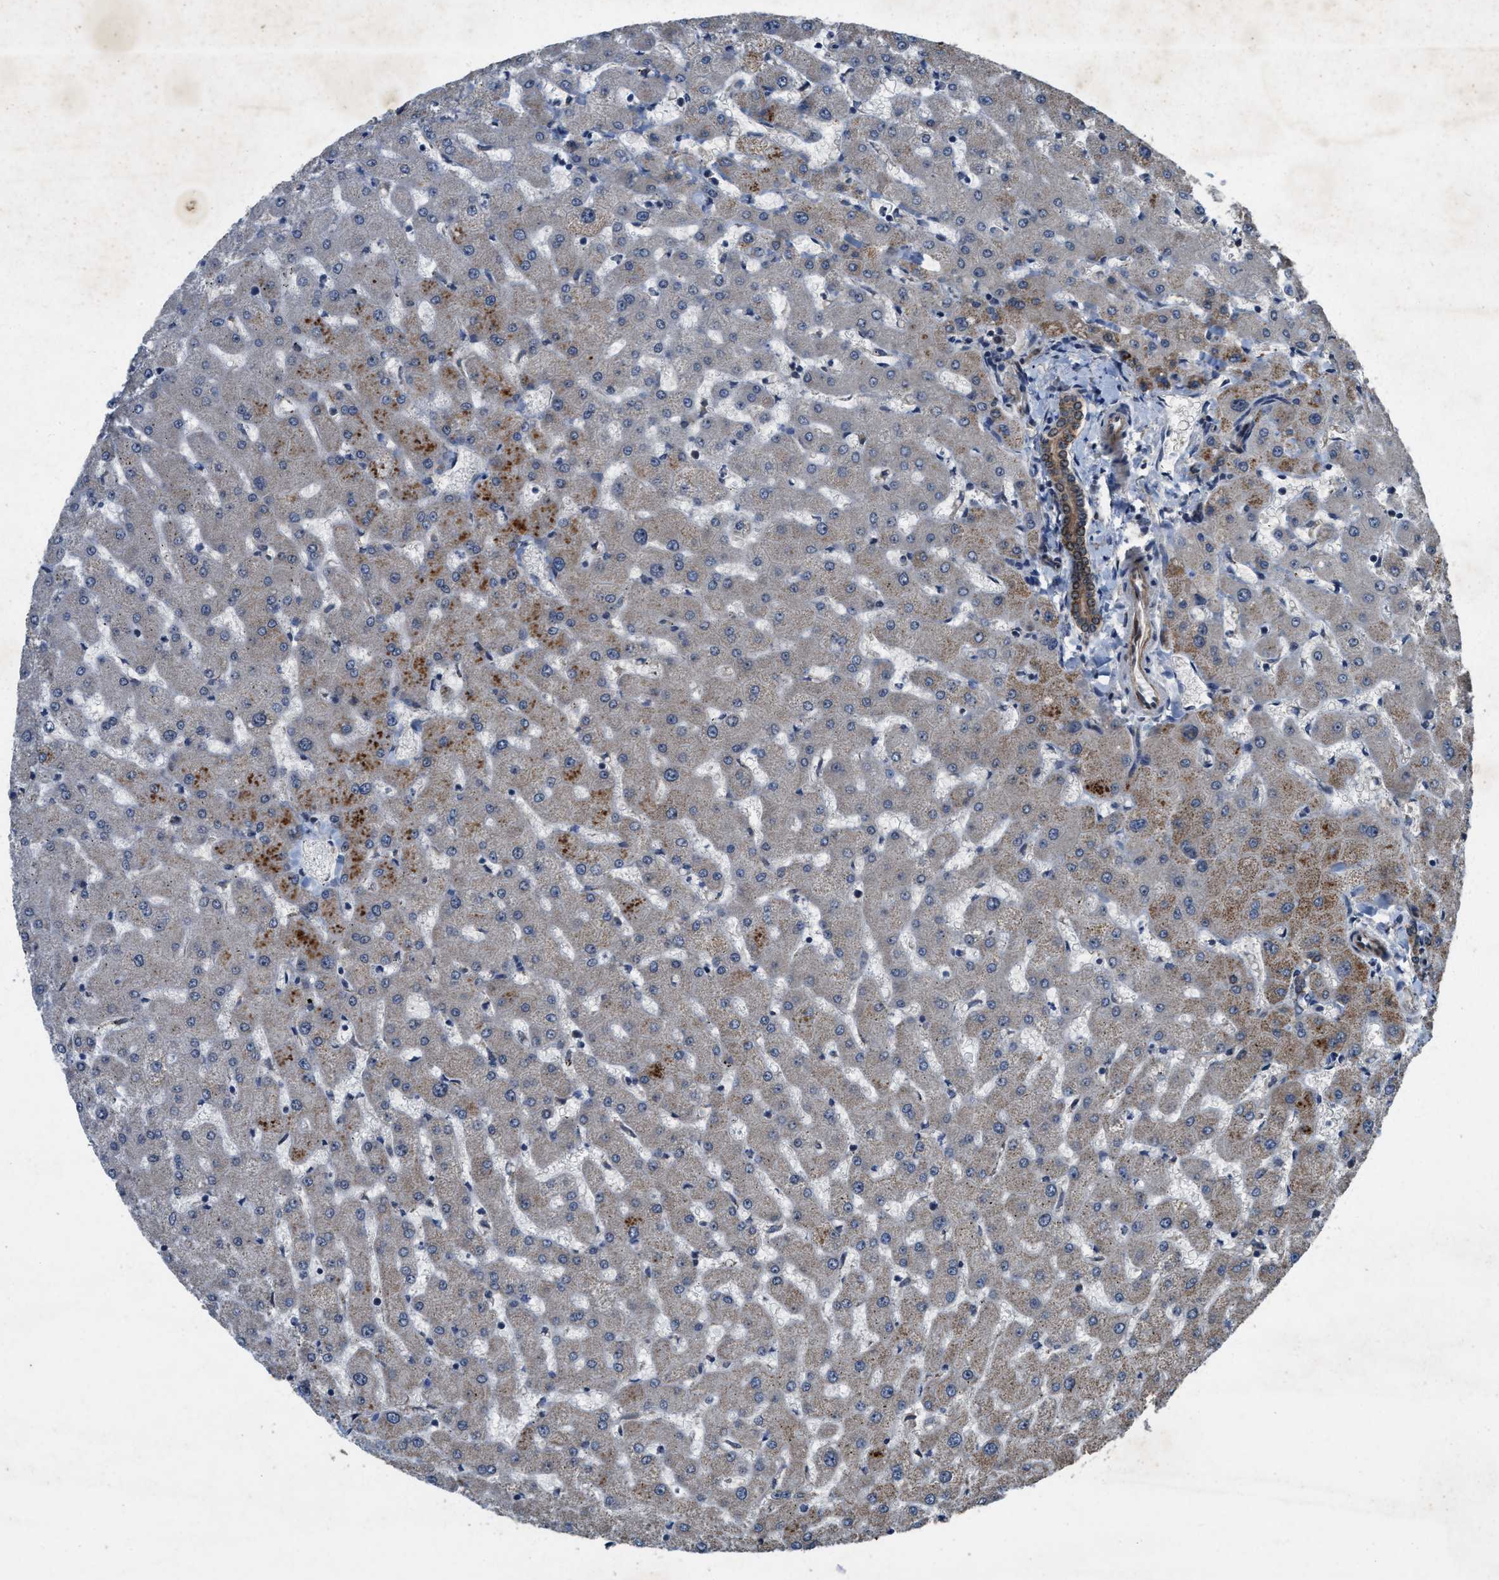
{"staining": {"intensity": "moderate", "quantity": ">75%", "location": "cytoplasmic/membranous"}, "tissue": "liver", "cell_type": "Cholangiocytes", "image_type": "normal", "snomed": [{"axis": "morphology", "description": "Normal tissue, NOS"}, {"axis": "topography", "description": "Liver"}], "caption": "Brown immunohistochemical staining in normal liver demonstrates moderate cytoplasmic/membranous staining in about >75% of cholangiocytes. The protein of interest is shown in brown color, while the nuclei are stained blue.", "gene": "ZNHIT1", "patient": {"sex": "female", "age": 63}}